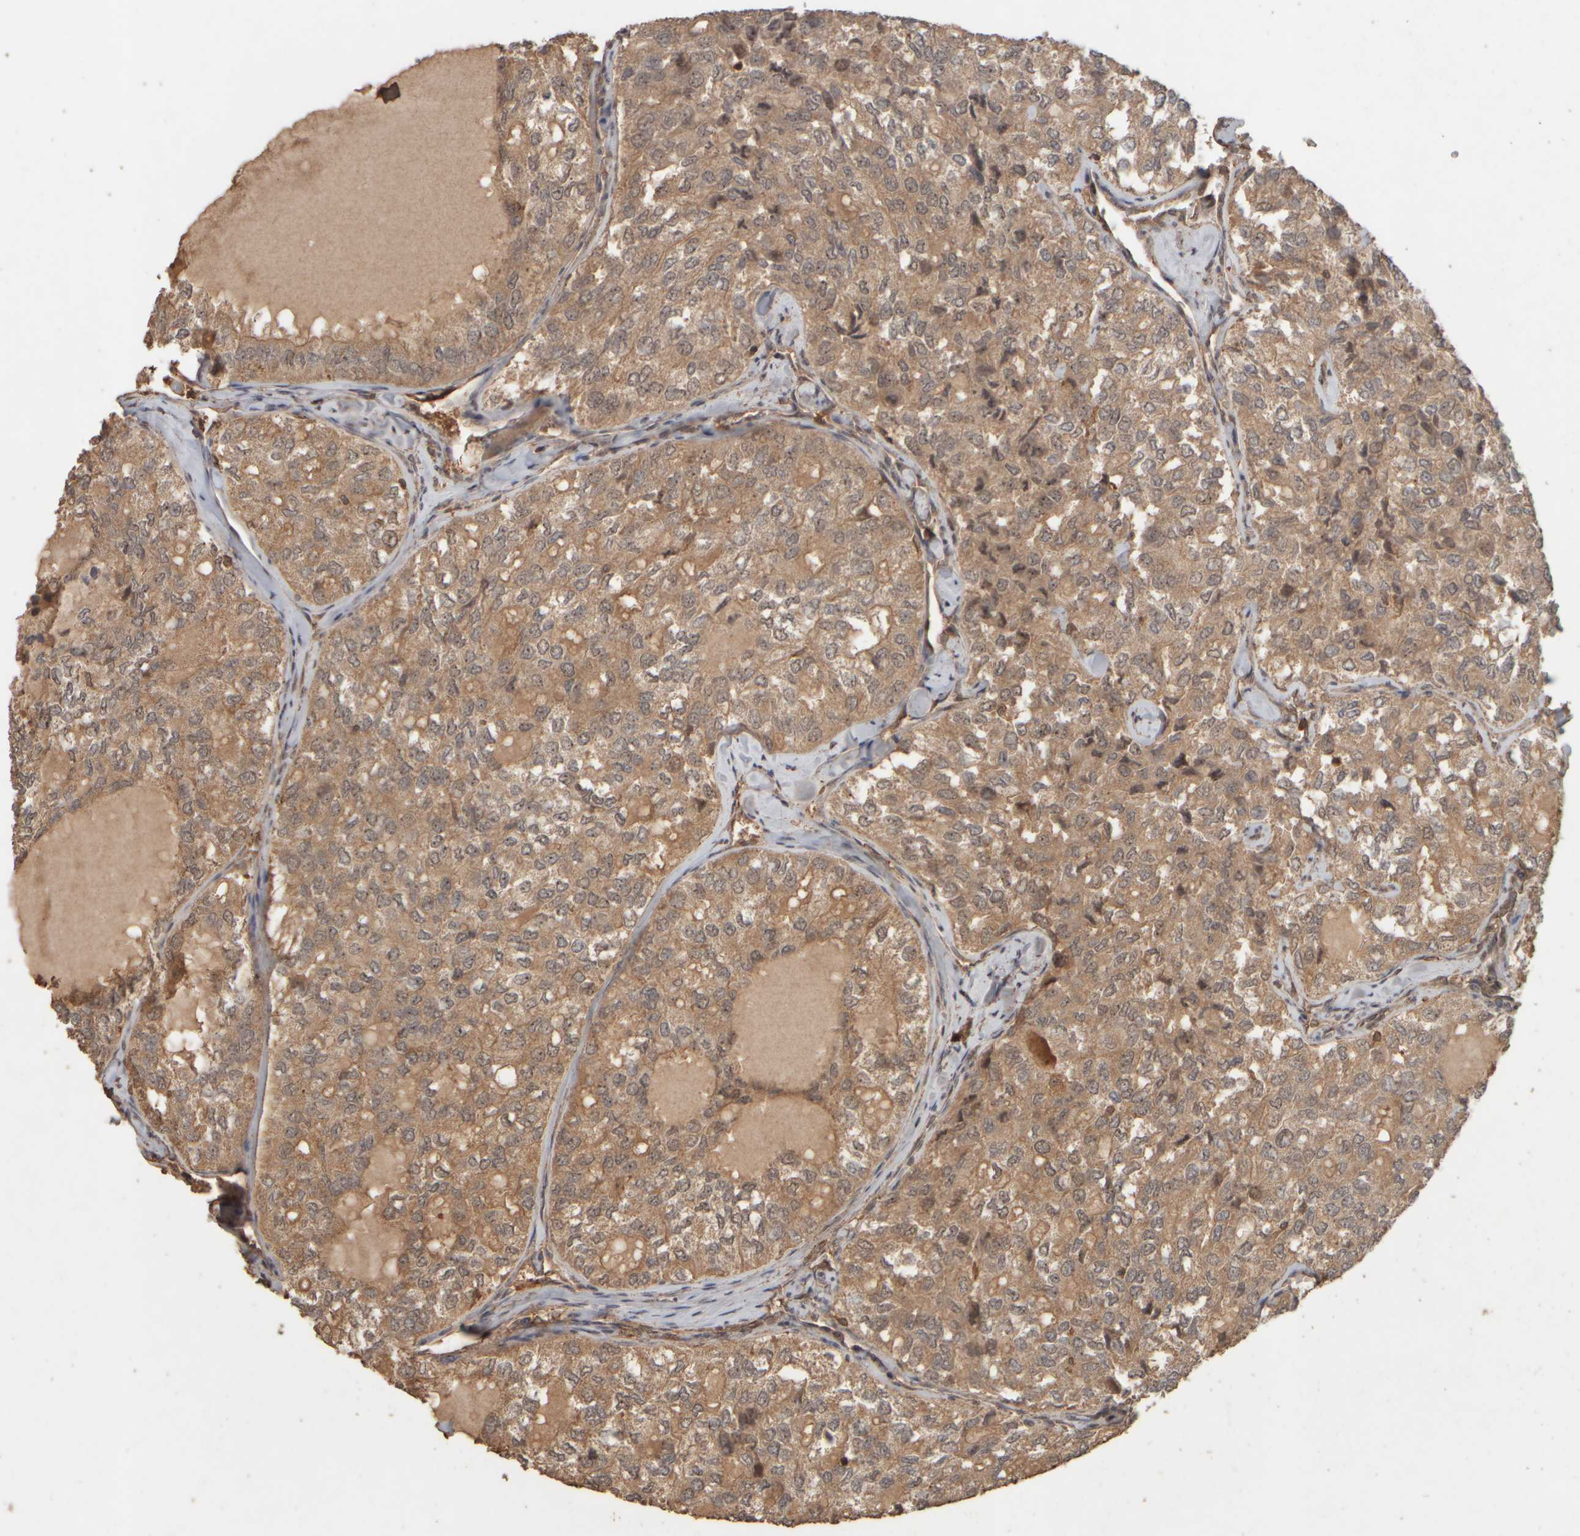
{"staining": {"intensity": "moderate", "quantity": ">75%", "location": "cytoplasmic/membranous"}, "tissue": "thyroid cancer", "cell_type": "Tumor cells", "image_type": "cancer", "snomed": [{"axis": "morphology", "description": "Follicular adenoma carcinoma, NOS"}, {"axis": "topography", "description": "Thyroid gland"}], "caption": "Tumor cells display medium levels of moderate cytoplasmic/membranous expression in approximately >75% of cells in human thyroid cancer (follicular adenoma carcinoma). (Stains: DAB in brown, nuclei in blue, Microscopy: brightfield microscopy at high magnification).", "gene": "SPHK1", "patient": {"sex": "male", "age": 75}}